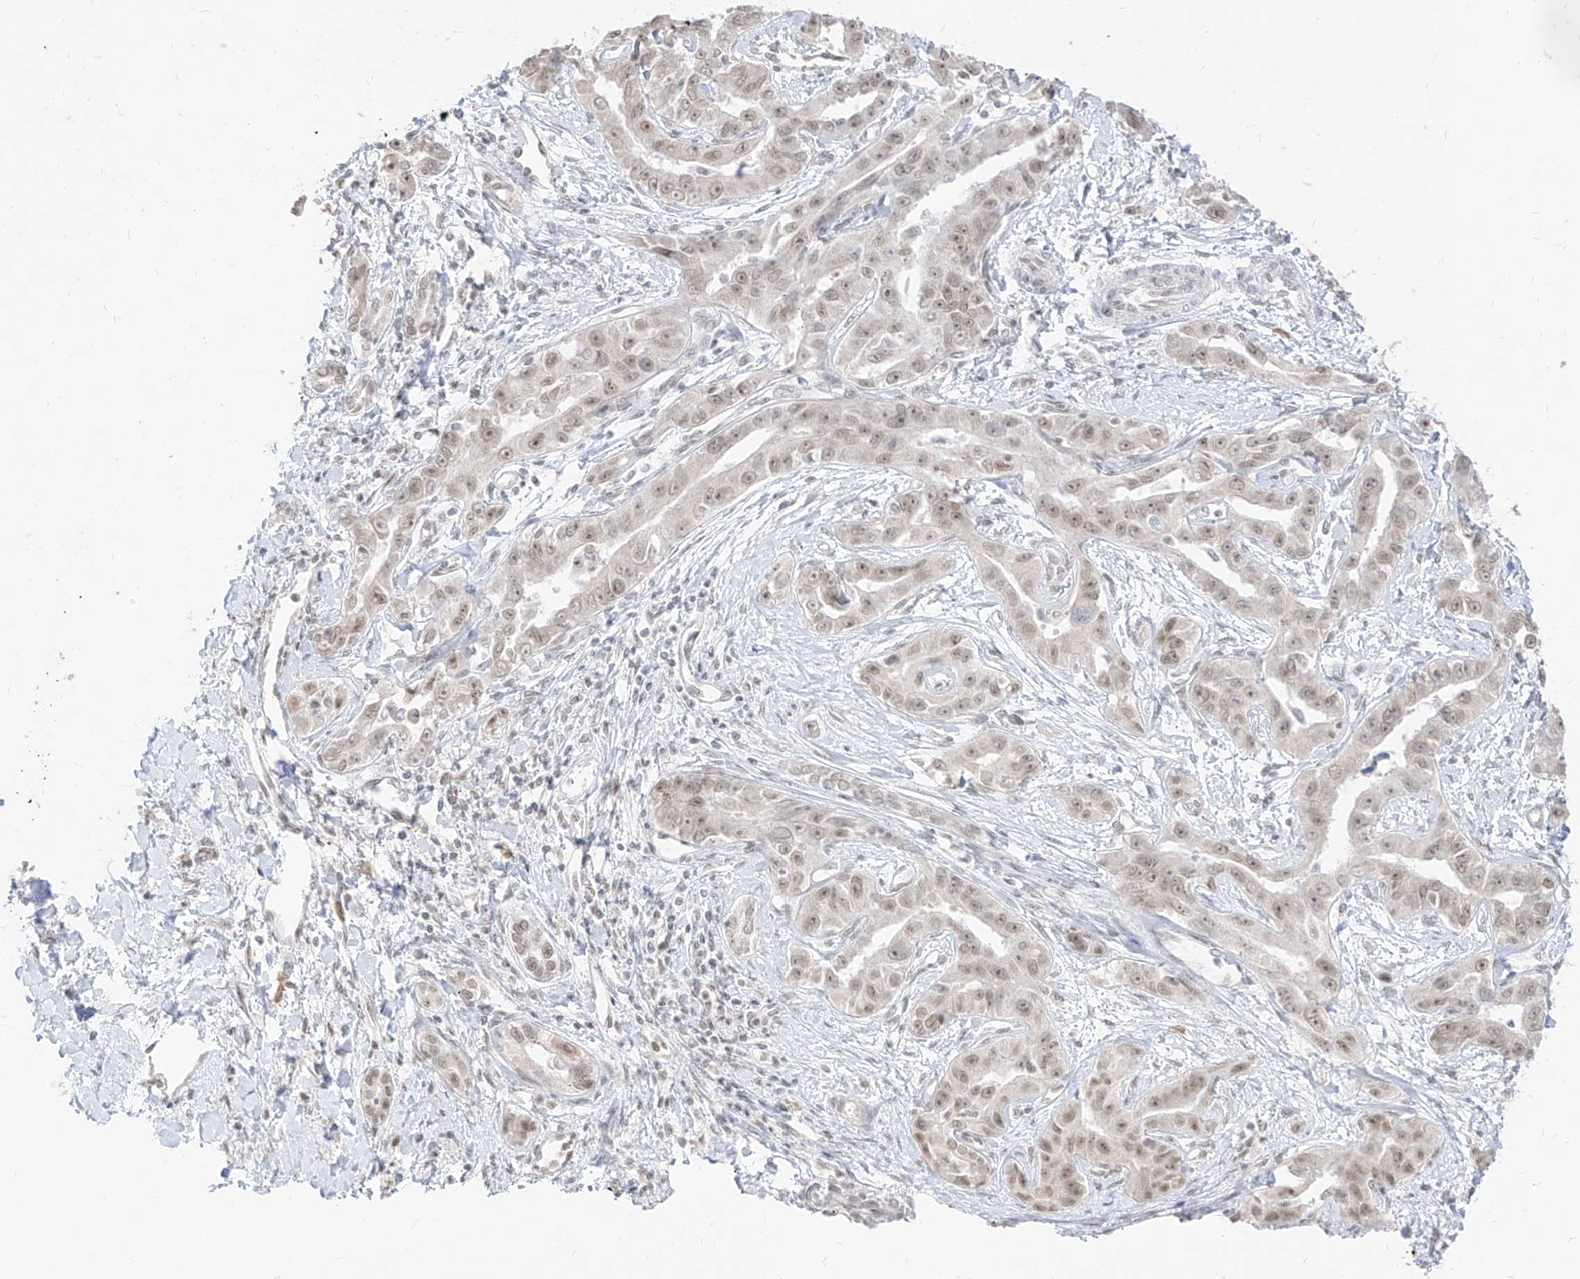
{"staining": {"intensity": "weak", "quantity": "25%-75%", "location": "nuclear"}, "tissue": "liver cancer", "cell_type": "Tumor cells", "image_type": "cancer", "snomed": [{"axis": "morphology", "description": "Cholangiocarcinoma"}, {"axis": "topography", "description": "Liver"}], "caption": "IHC of human liver cancer demonstrates low levels of weak nuclear expression in approximately 25%-75% of tumor cells.", "gene": "SUPT5H", "patient": {"sex": "male", "age": 59}}